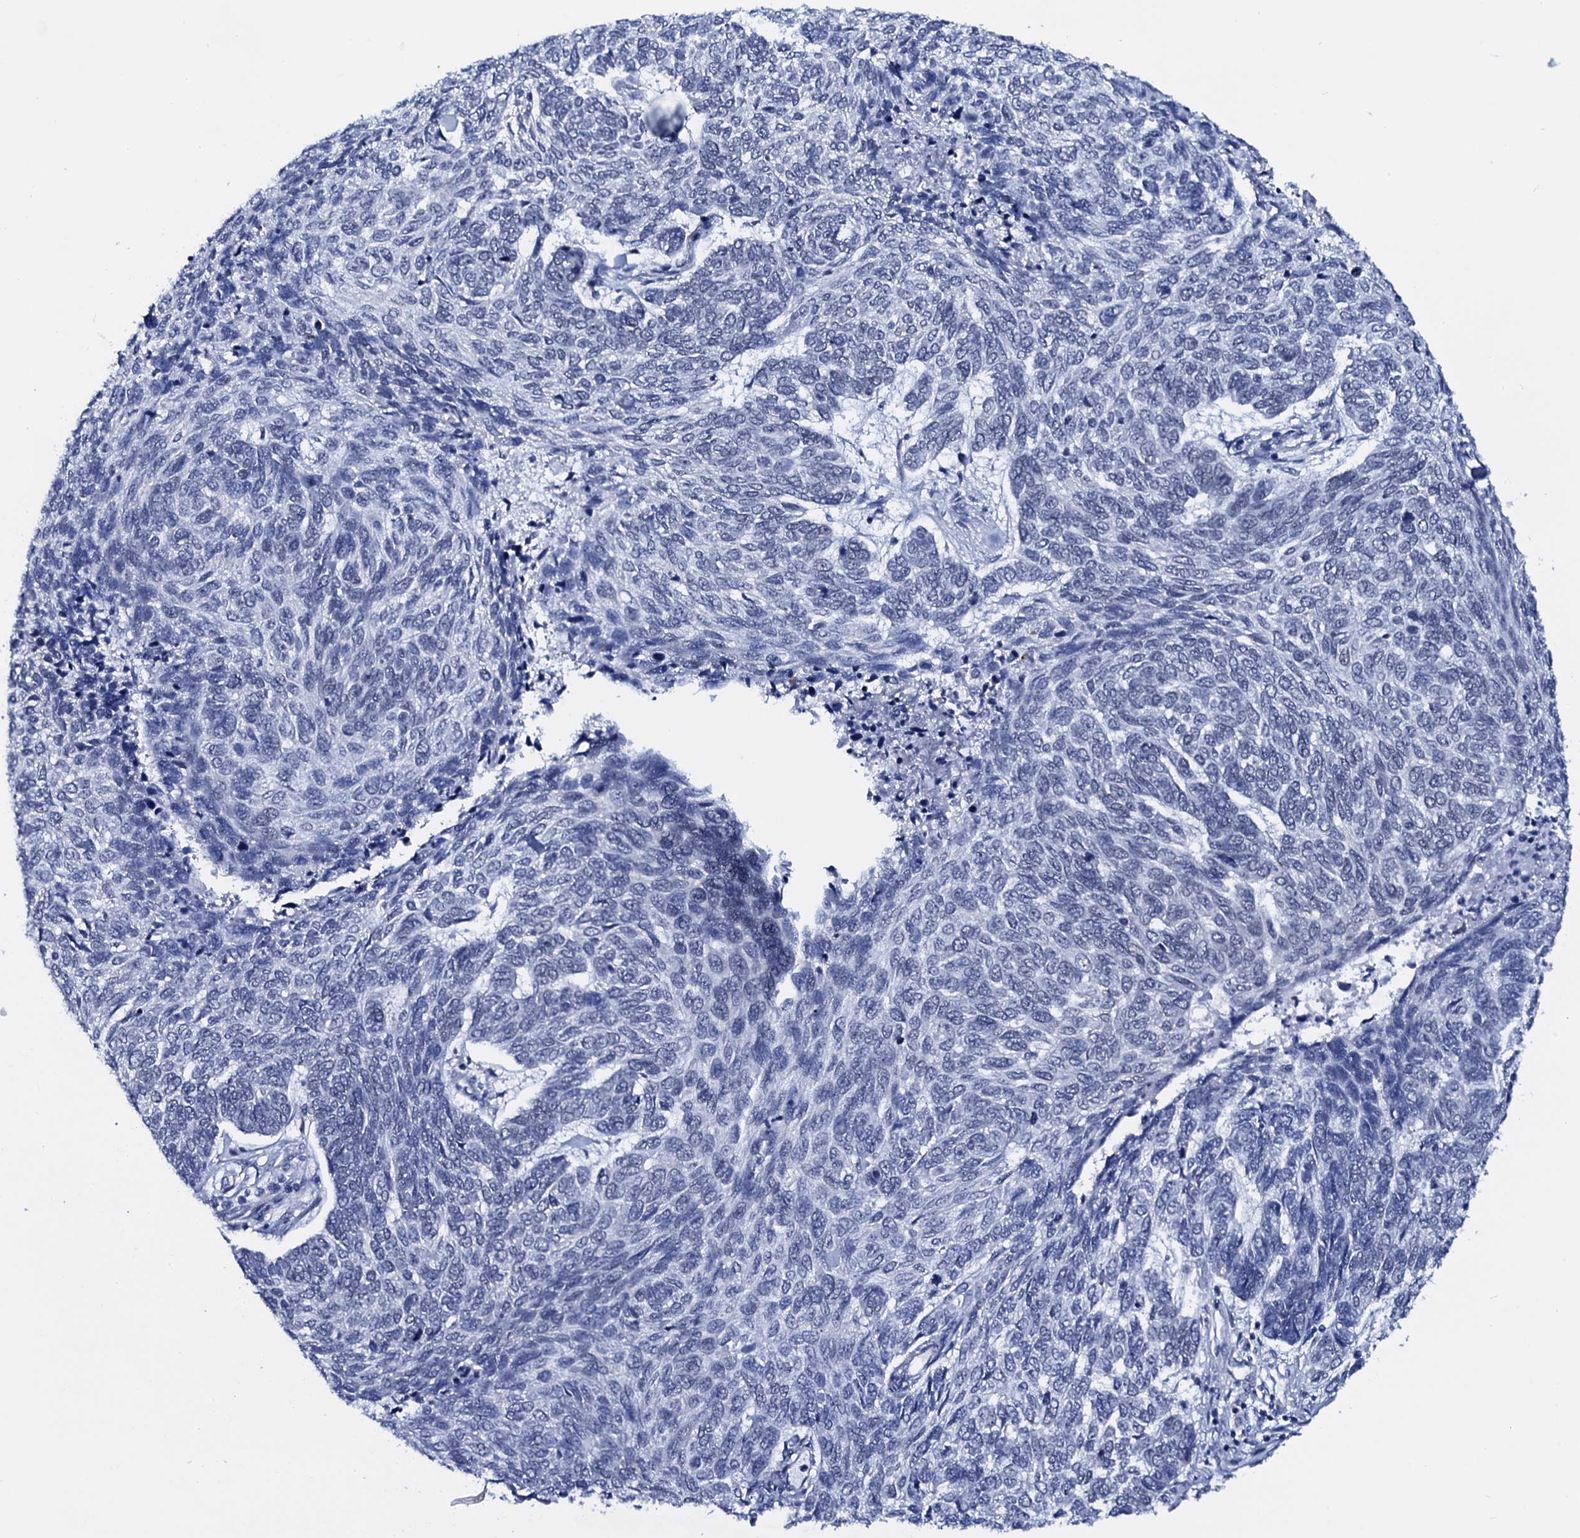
{"staining": {"intensity": "negative", "quantity": "none", "location": "none"}, "tissue": "skin cancer", "cell_type": "Tumor cells", "image_type": "cancer", "snomed": [{"axis": "morphology", "description": "Basal cell carcinoma"}, {"axis": "topography", "description": "Skin"}], "caption": "Tumor cells are negative for protein expression in human skin cancer (basal cell carcinoma).", "gene": "C16orf87", "patient": {"sex": "female", "age": 65}}